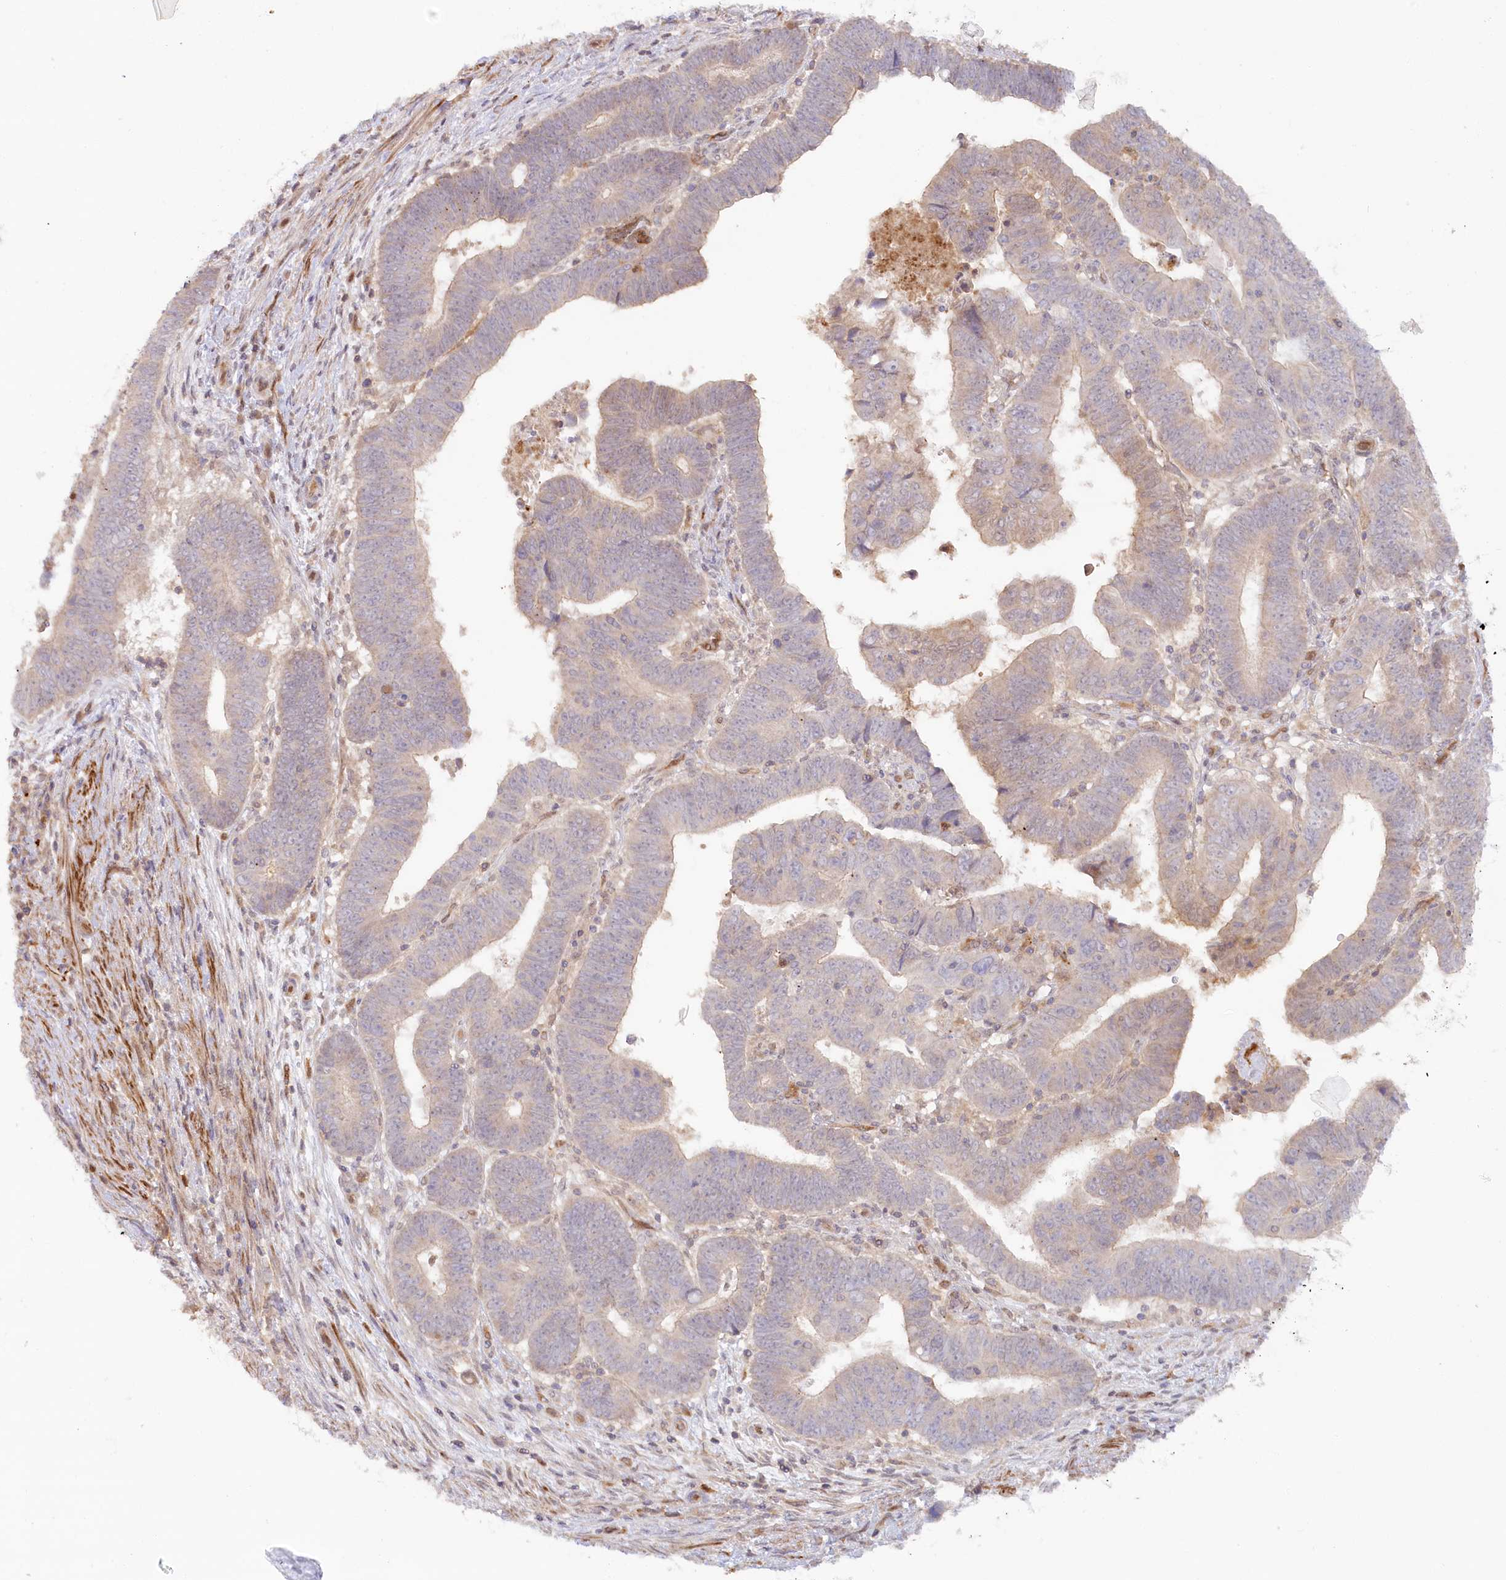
{"staining": {"intensity": "negative", "quantity": "none", "location": "none"}, "tissue": "colorectal cancer", "cell_type": "Tumor cells", "image_type": "cancer", "snomed": [{"axis": "morphology", "description": "Normal tissue, NOS"}, {"axis": "morphology", "description": "Adenocarcinoma, NOS"}, {"axis": "topography", "description": "Rectum"}], "caption": "Immunohistochemistry (IHC) of colorectal cancer (adenocarcinoma) displays no staining in tumor cells. The staining is performed using DAB brown chromogen with nuclei counter-stained in using hematoxylin.", "gene": "GBE1", "patient": {"sex": "female", "age": 65}}